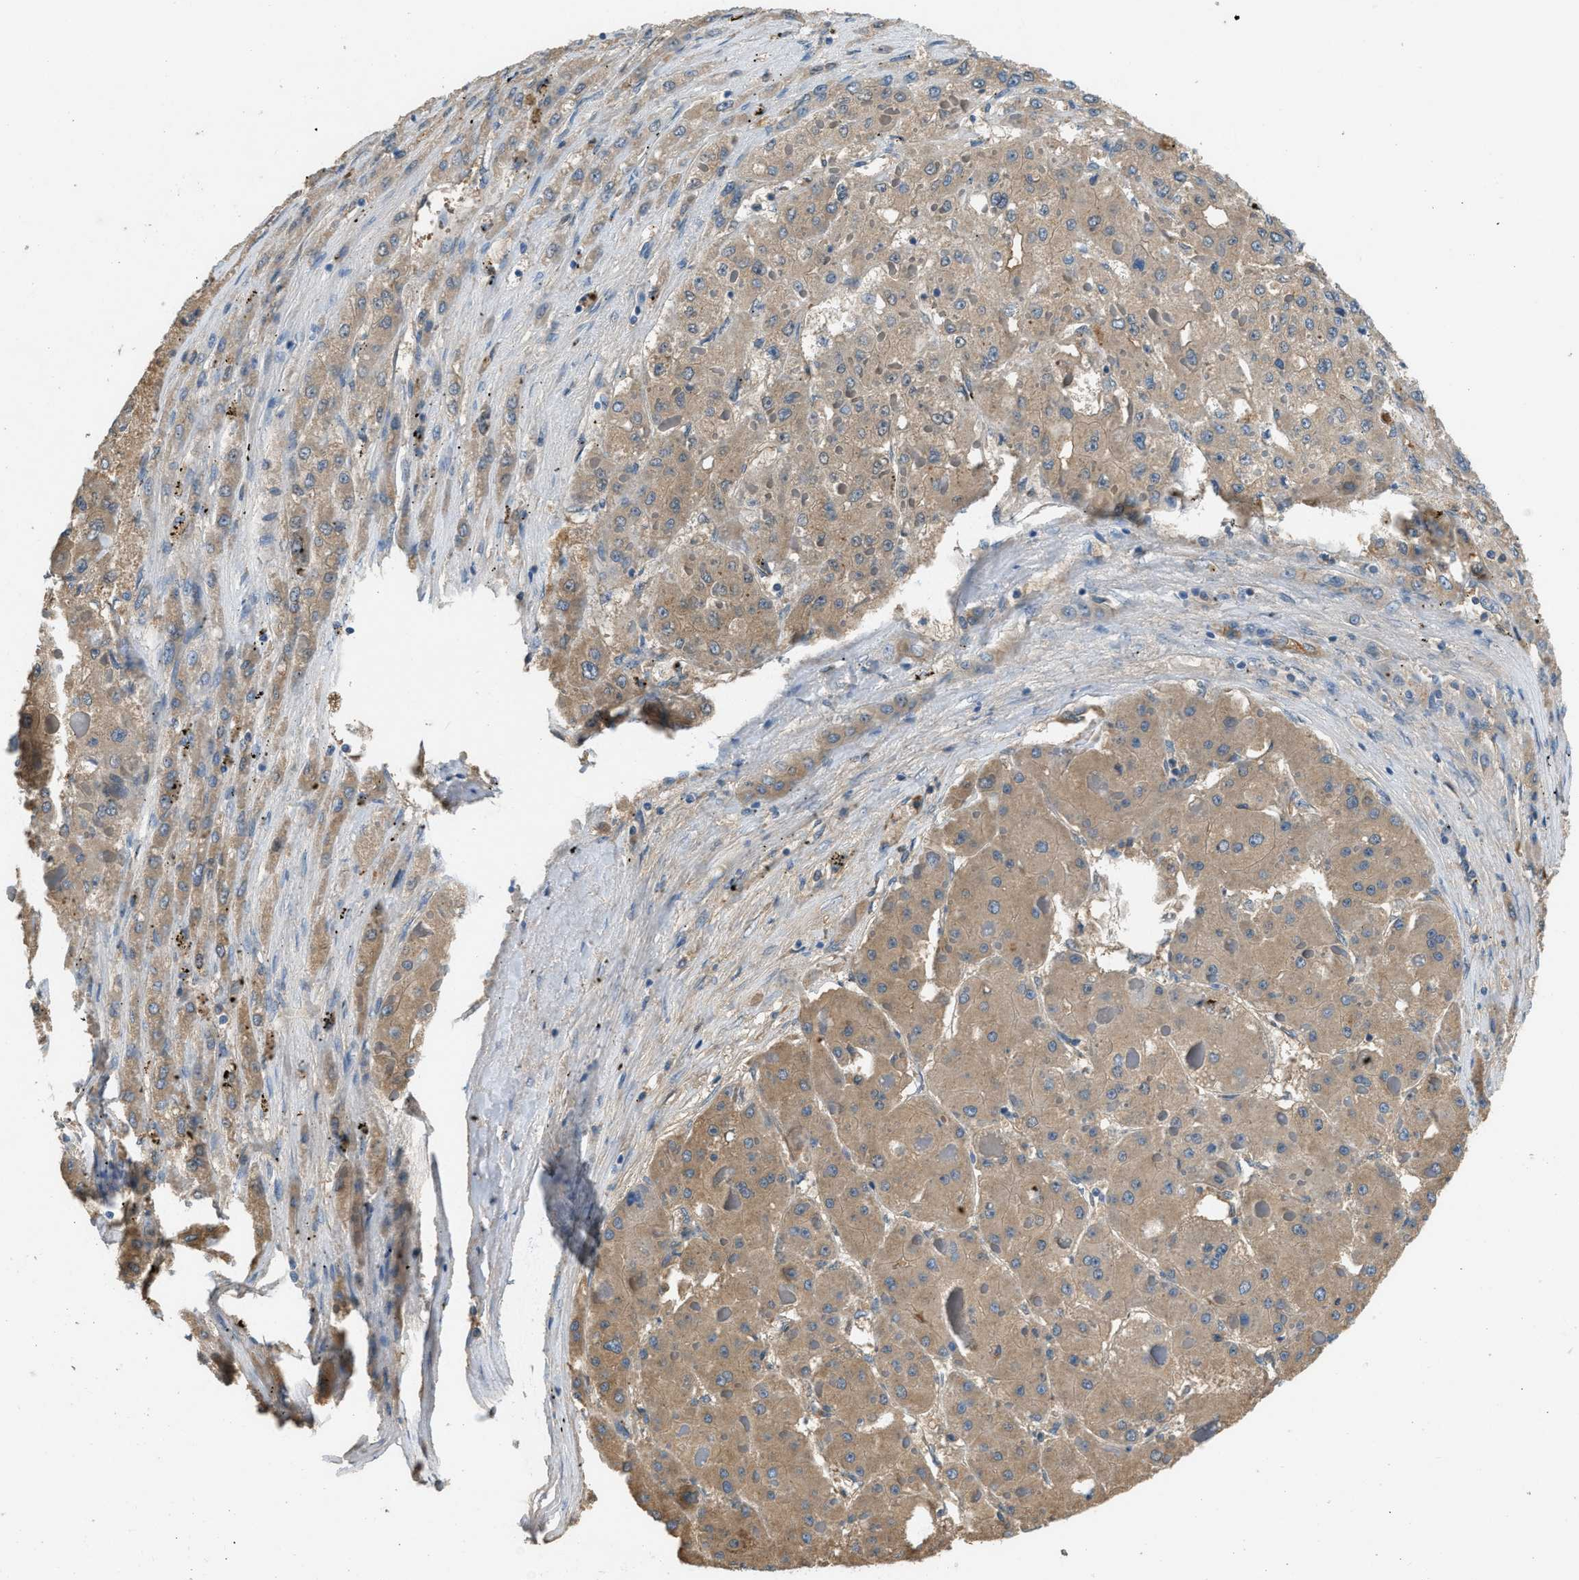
{"staining": {"intensity": "weak", "quantity": "25%-75%", "location": "cytoplasmic/membranous"}, "tissue": "liver cancer", "cell_type": "Tumor cells", "image_type": "cancer", "snomed": [{"axis": "morphology", "description": "Carcinoma, Hepatocellular, NOS"}, {"axis": "topography", "description": "Liver"}], "caption": "This image exhibits immunohistochemistry (IHC) staining of human liver cancer, with low weak cytoplasmic/membranous staining in approximately 25%-75% of tumor cells.", "gene": "STC1", "patient": {"sex": "female", "age": 73}}